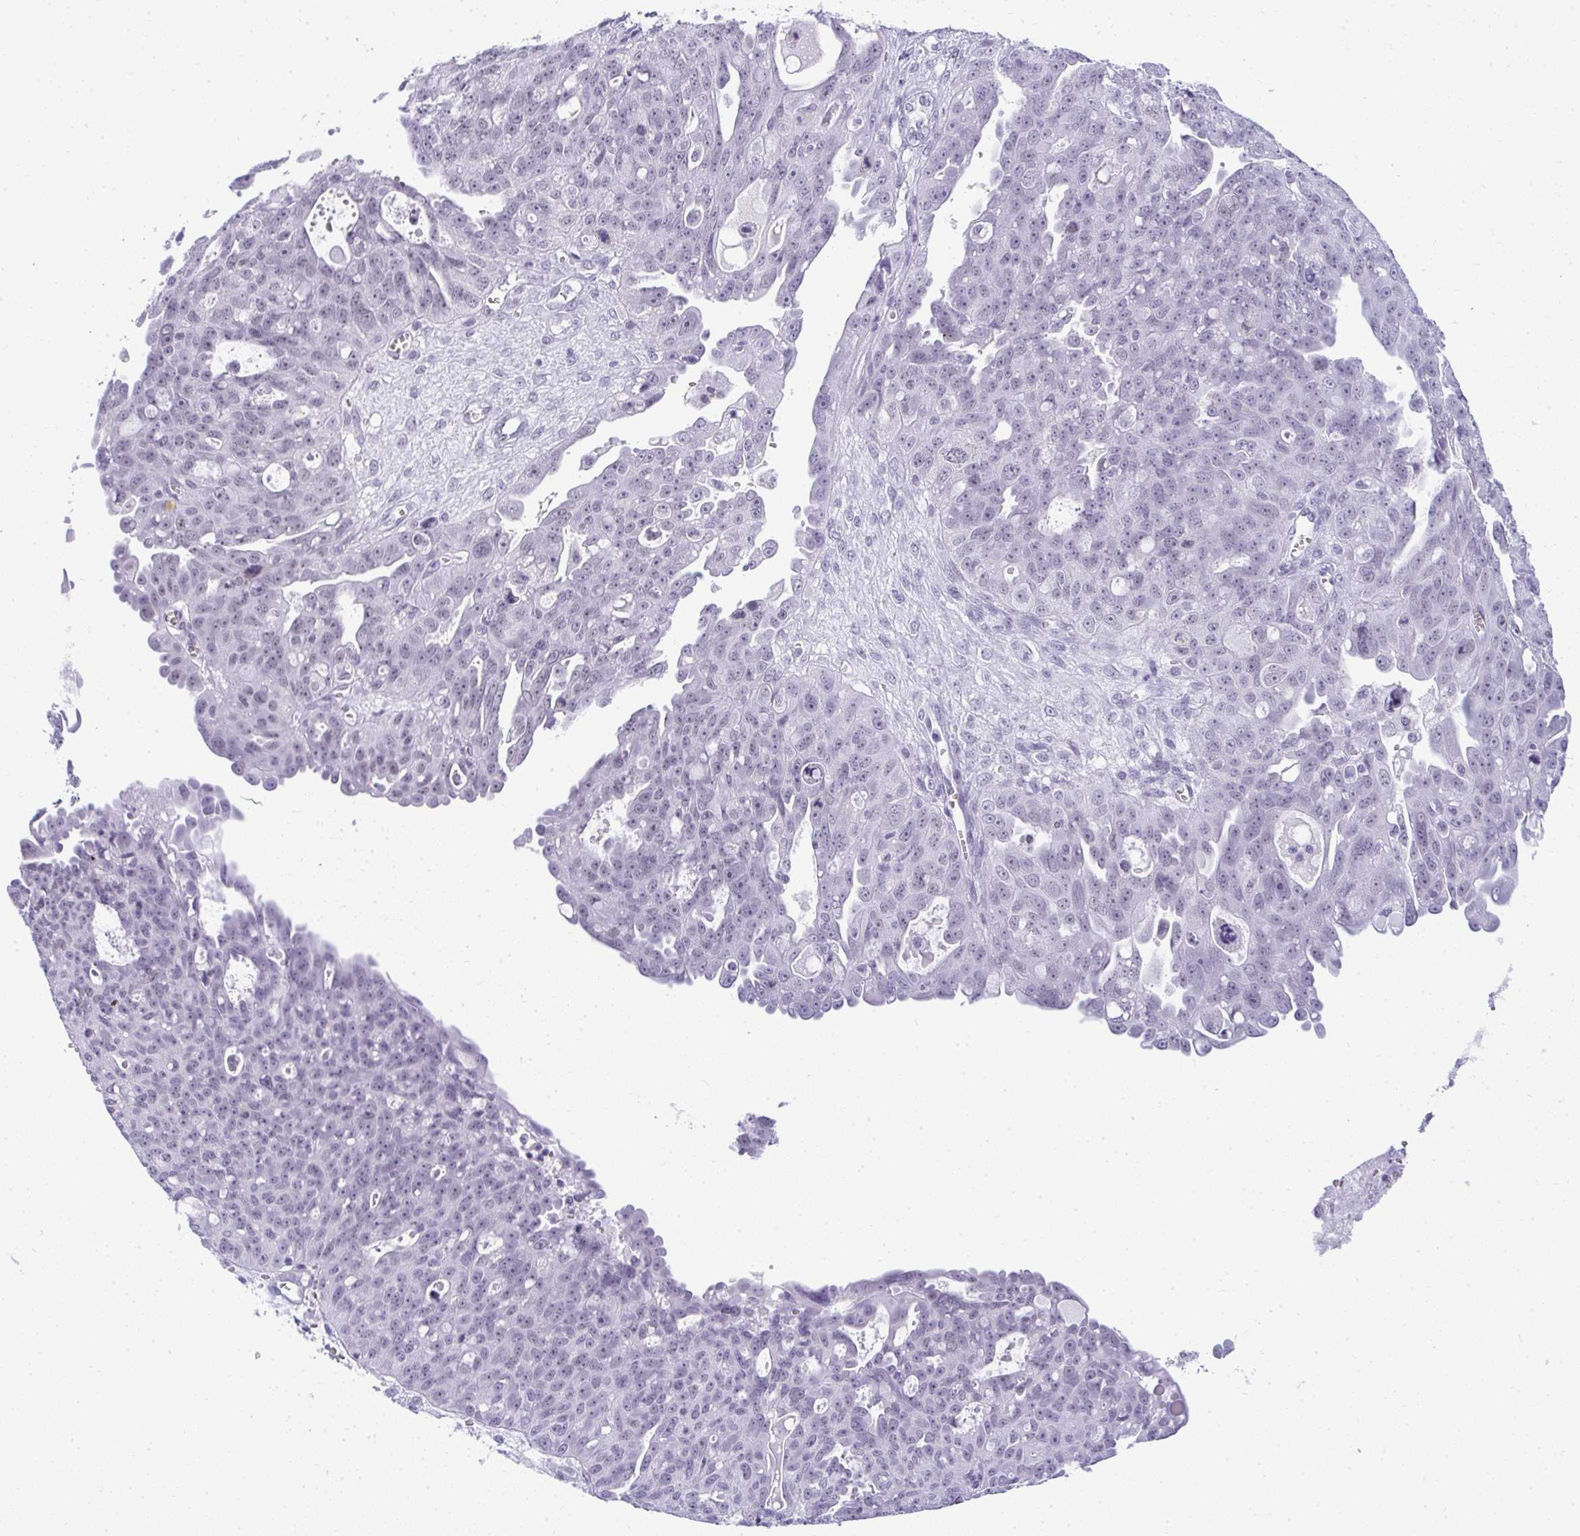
{"staining": {"intensity": "weak", "quantity": "<25%", "location": "nuclear"}, "tissue": "ovarian cancer", "cell_type": "Tumor cells", "image_type": "cancer", "snomed": [{"axis": "morphology", "description": "Carcinoma, endometroid"}, {"axis": "topography", "description": "Ovary"}], "caption": "A micrograph of endometroid carcinoma (ovarian) stained for a protein exhibits no brown staining in tumor cells.", "gene": "PLA2G1B", "patient": {"sex": "female", "age": 70}}